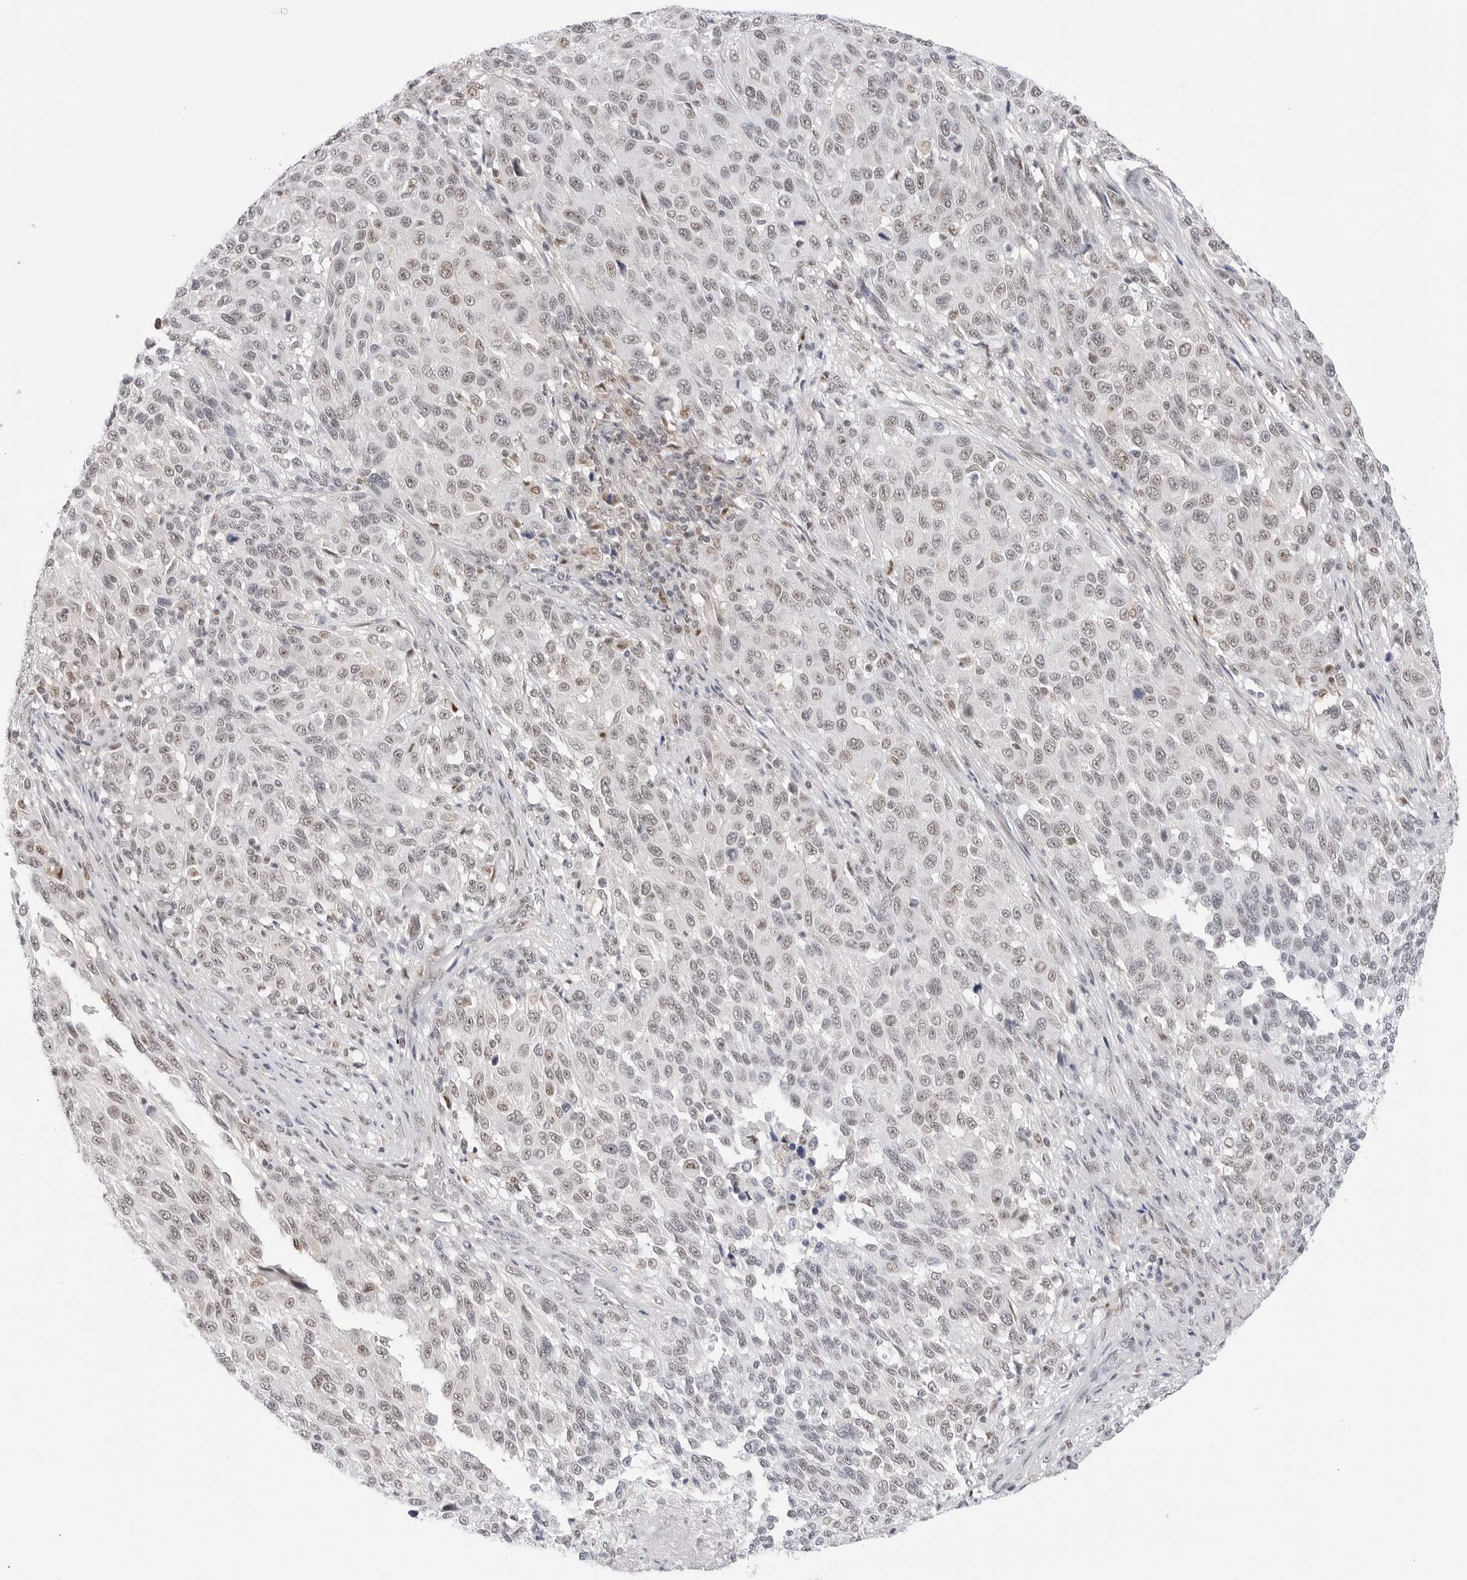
{"staining": {"intensity": "weak", "quantity": "<25%", "location": "nuclear"}, "tissue": "melanoma", "cell_type": "Tumor cells", "image_type": "cancer", "snomed": [{"axis": "morphology", "description": "Malignant melanoma, Metastatic site"}, {"axis": "topography", "description": "Lymph node"}], "caption": "Immunohistochemistry (IHC) image of neoplastic tissue: human malignant melanoma (metastatic site) stained with DAB (3,3'-diaminobenzidine) demonstrates no significant protein positivity in tumor cells. (DAB IHC, high magnification).", "gene": "C1orf162", "patient": {"sex": "male", "age": 61}}